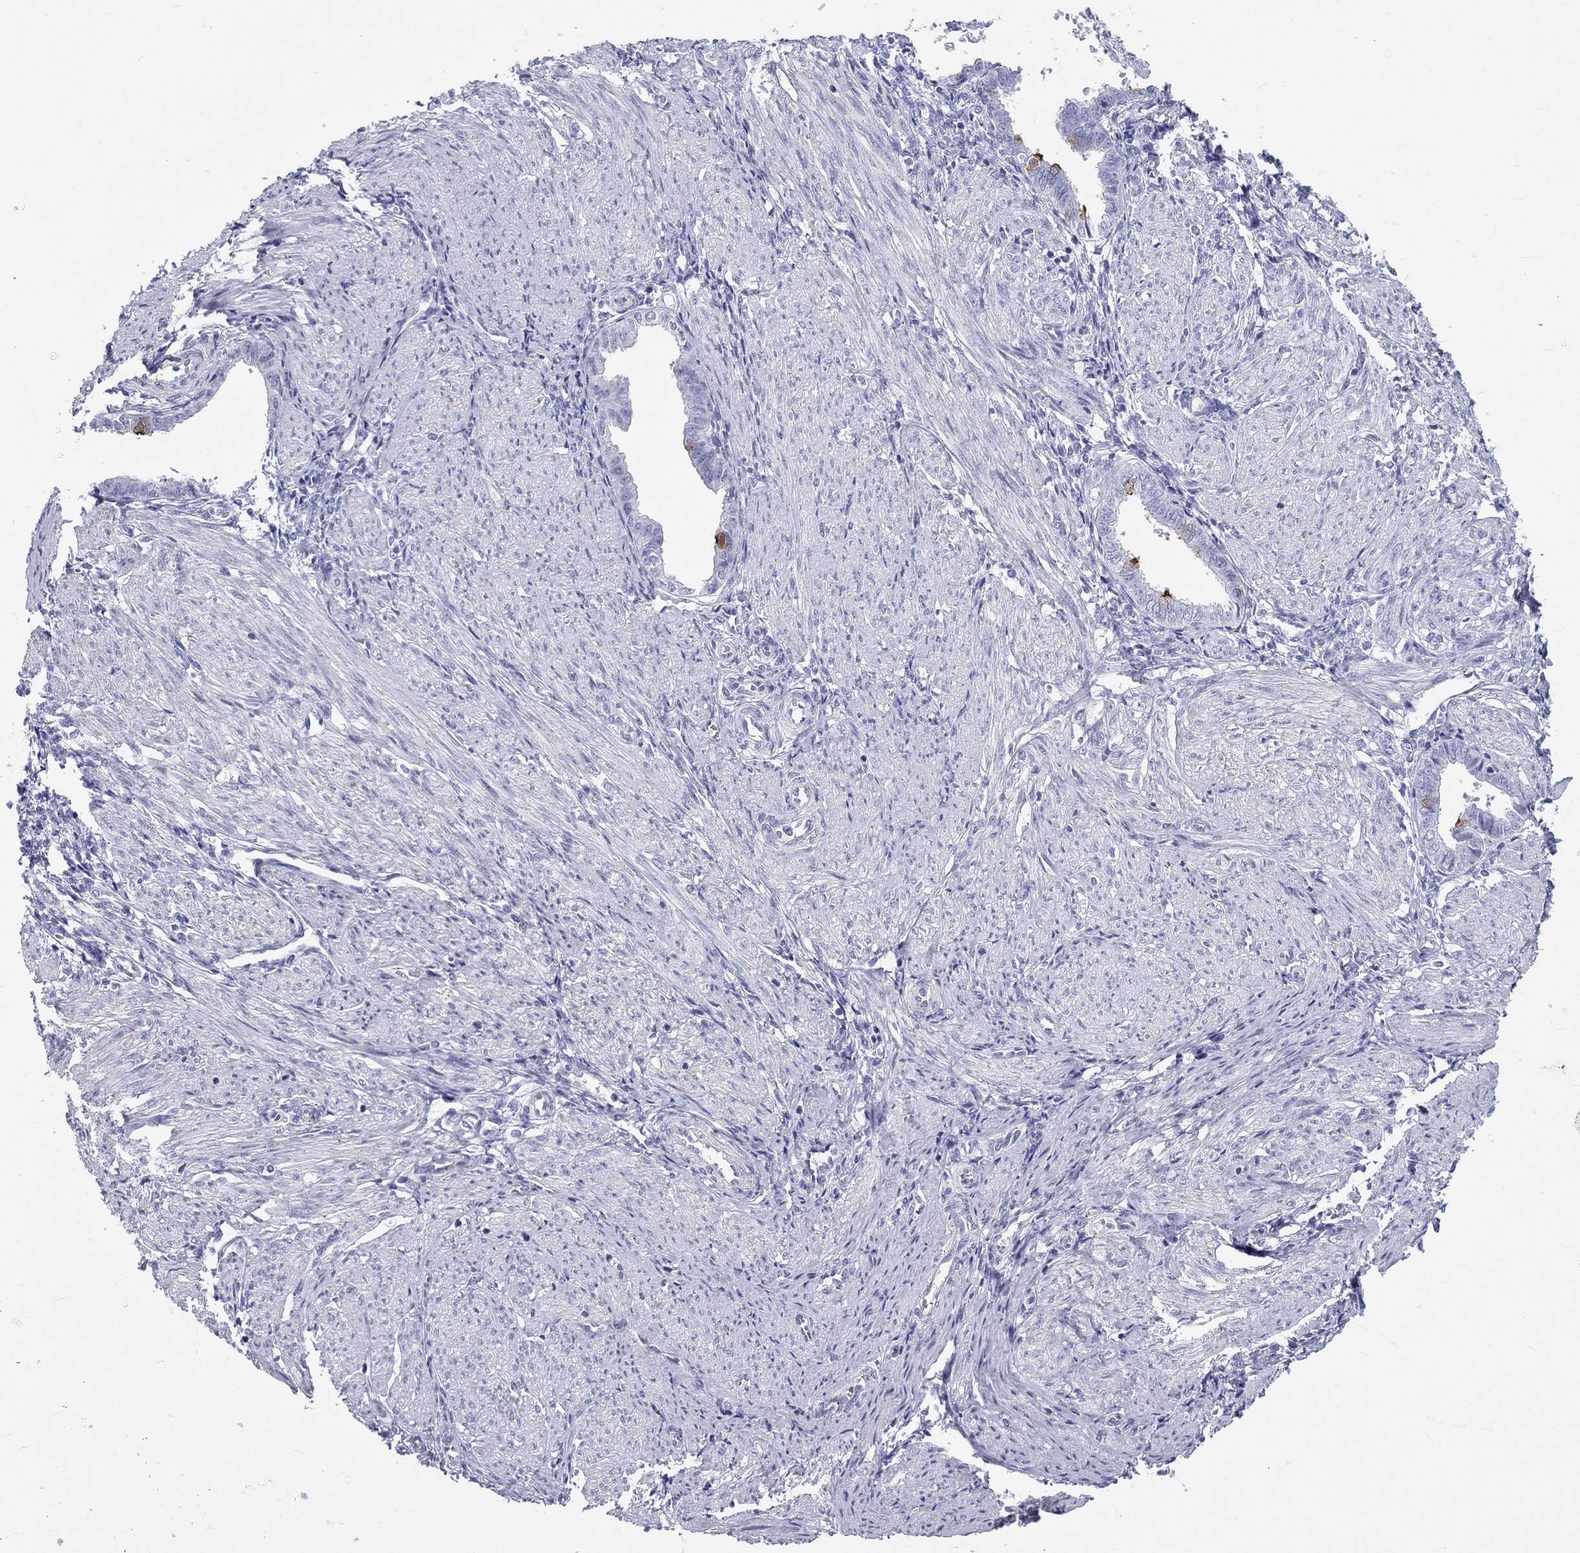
{"staining": {"intensity": "negative", "quantity": "none", "location": "none"}, "tissue": "endometrium", "cell_type": "Cells in endometrial stroma", "image_type": "normal", "snomed": [{"axis": "morphology", "description": "Normal tissue, NOS"}, {"axis": "topography", "description": "Endometrium"}], "caption": "This is an IHC histopathology image of normal human endometrium. There is no positivity in cells in endometrial stroma.", "gene": "DNALI1", "patient": {"sex": "female", "age": 37}}